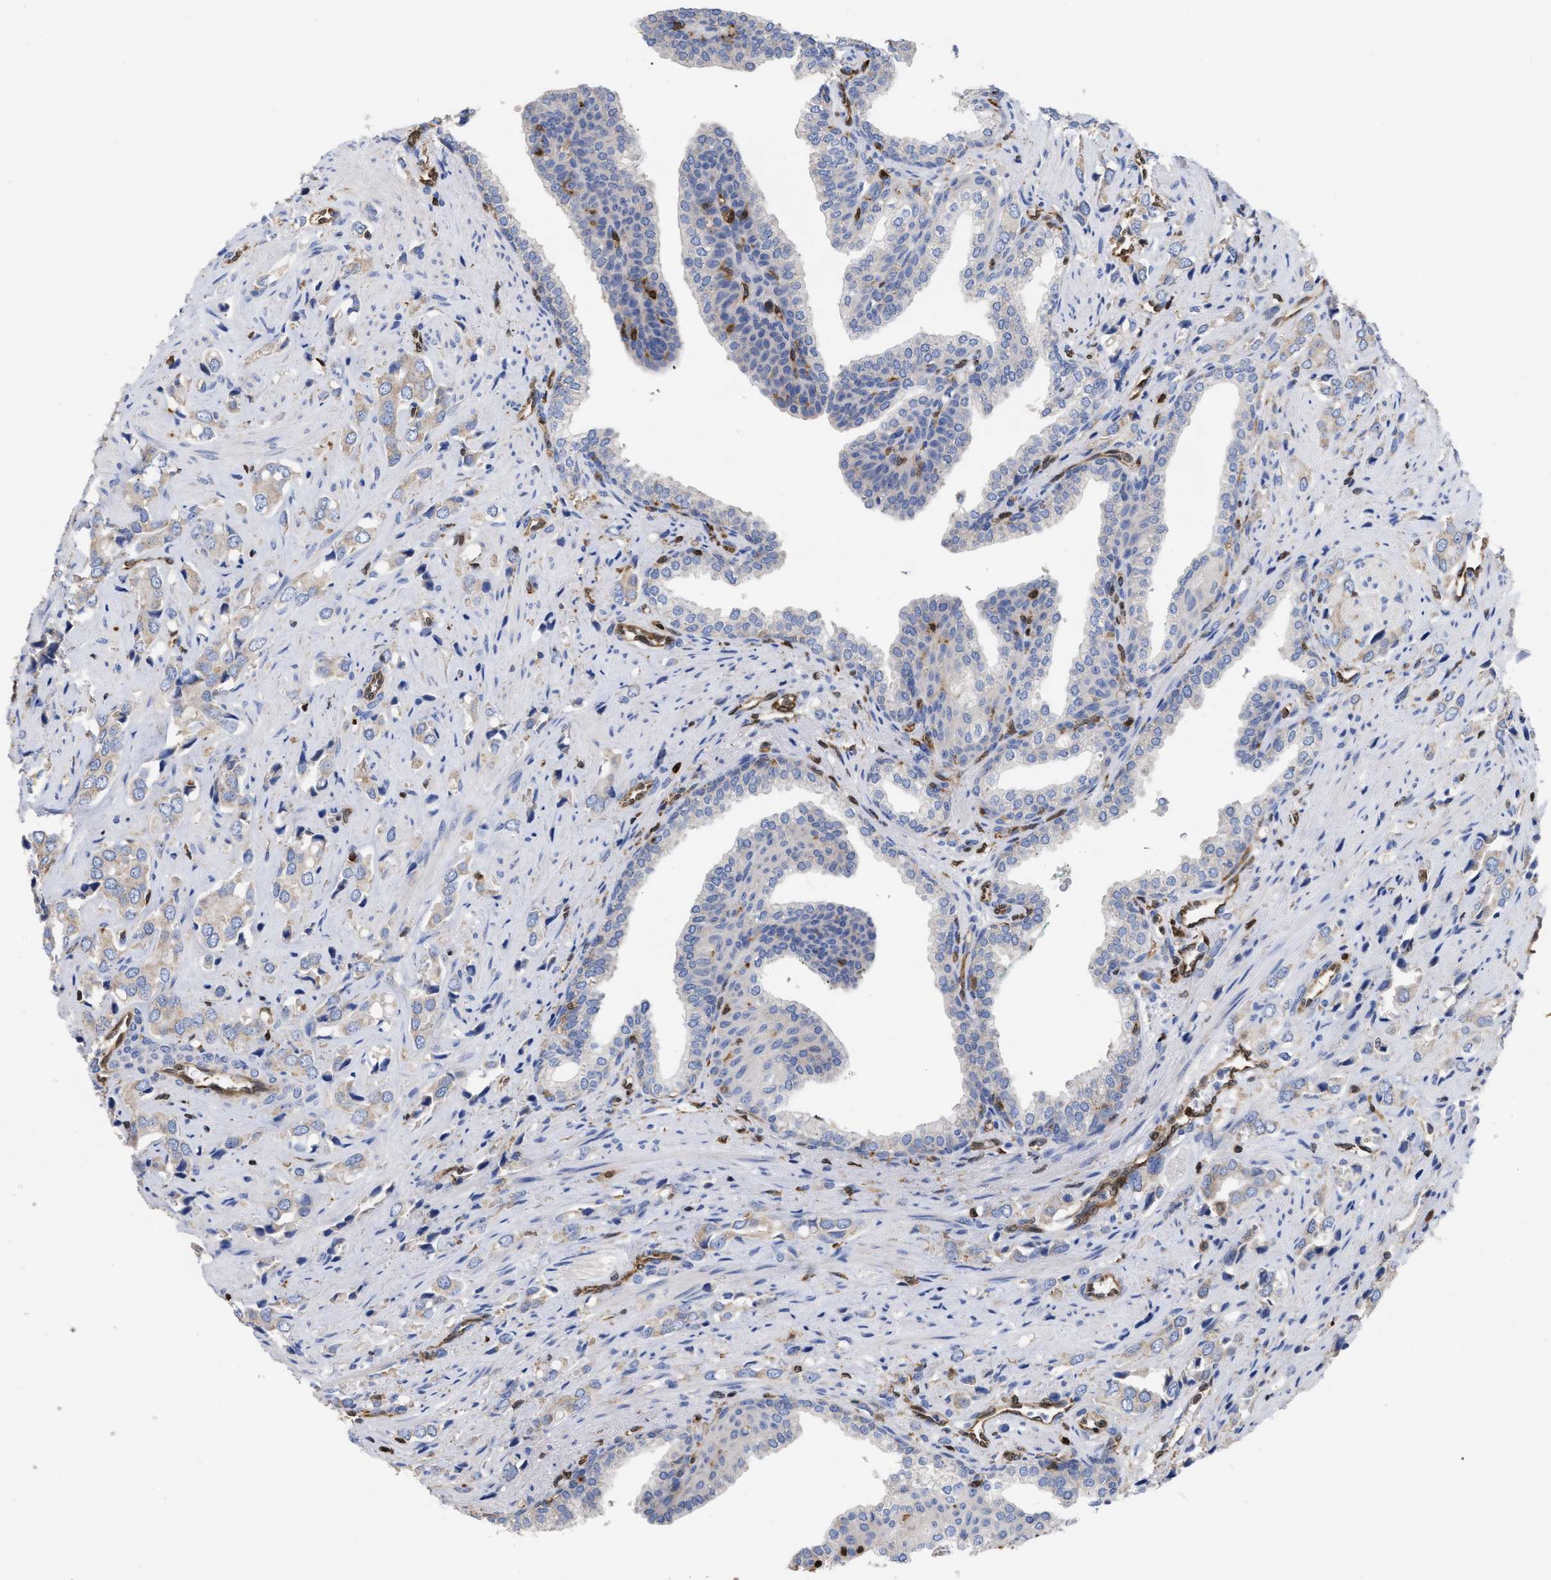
{"staining": {"intensity": "weak", "quantity": "<25%", "location": "cytoplasmic/membranous"}, "tissue": "prostate cancer", "cell_type": "Tumor cells", "image_type": "cancer", "snomed": [{"axis": "morphology", "description": "Adenocarcinoma, High grade"}, {"axis": "topography", "description": "Prostate"}], "caption": "A micrograph of human prostate cancer is negative for staining in tumor cells. (Stains: DAB immunohistochemistry with hematoxylin counter stain, Microscopy: brightfield microscopy at high magnification).", "gene": "GIMAP4", "patient": {"sex": "male", "age": 52}}